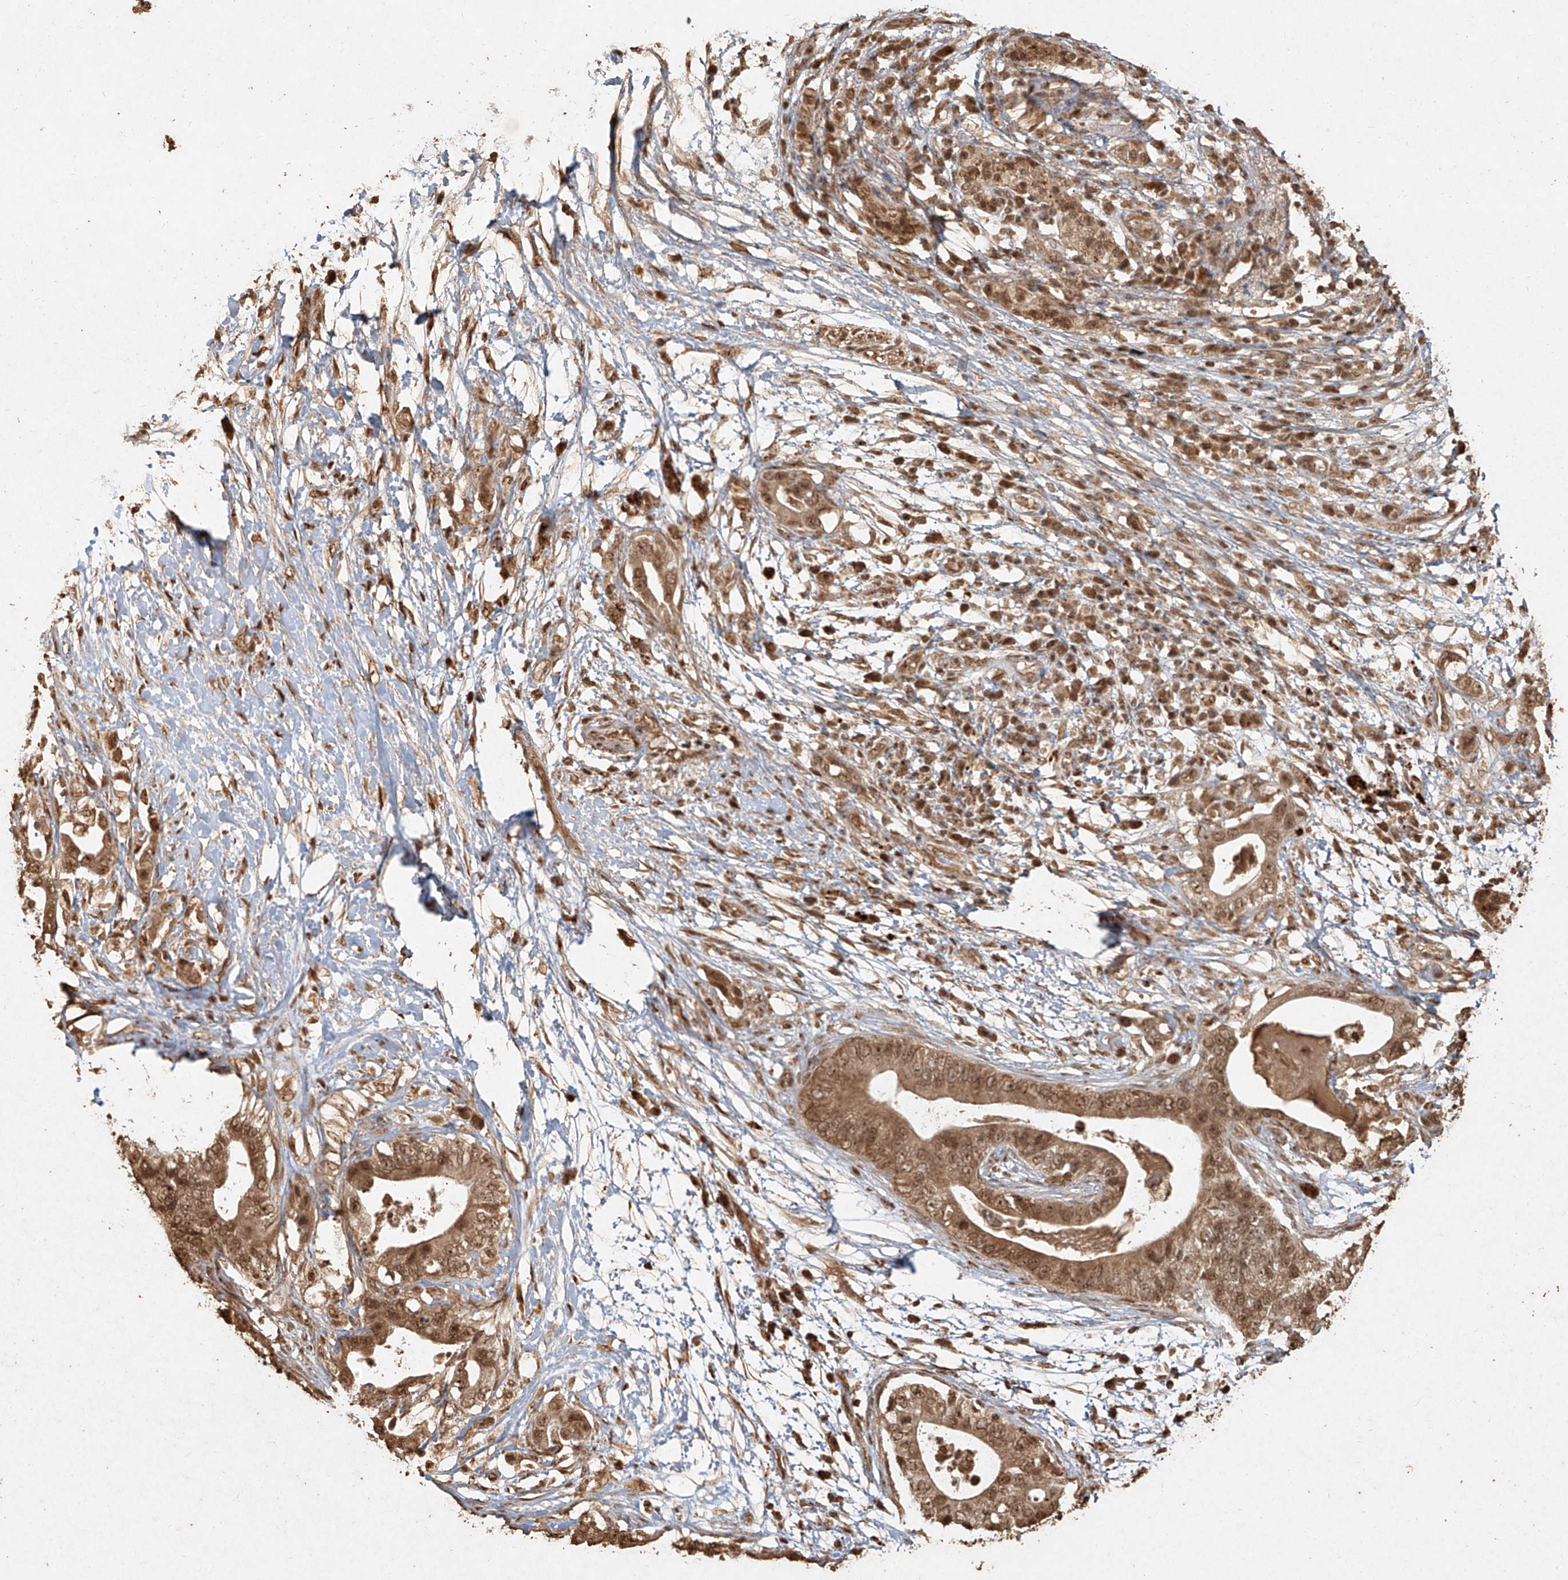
{"staining": {"intensity": "moderate", "quantity": ">75%", "location": "cytoplasmic/membranous,nuclear"}, "tissue": "pancreatic cancer", "cell_type": "Tumor cells", "image_type": "cancer", "snomed": [{"axis": "morphology", "description": "Adenocarcinoma, NOS"}, {"axis": "topography", "description": "Pancreas"}], "caption": "Tumor cells show medium levels of moderate cytoplasmic/membranous and nuclear staining in approximately >75% of cells in human pancreatic cancer.", "gene": "UBE2K", "patient": {"sex": "male", "age": 77}}